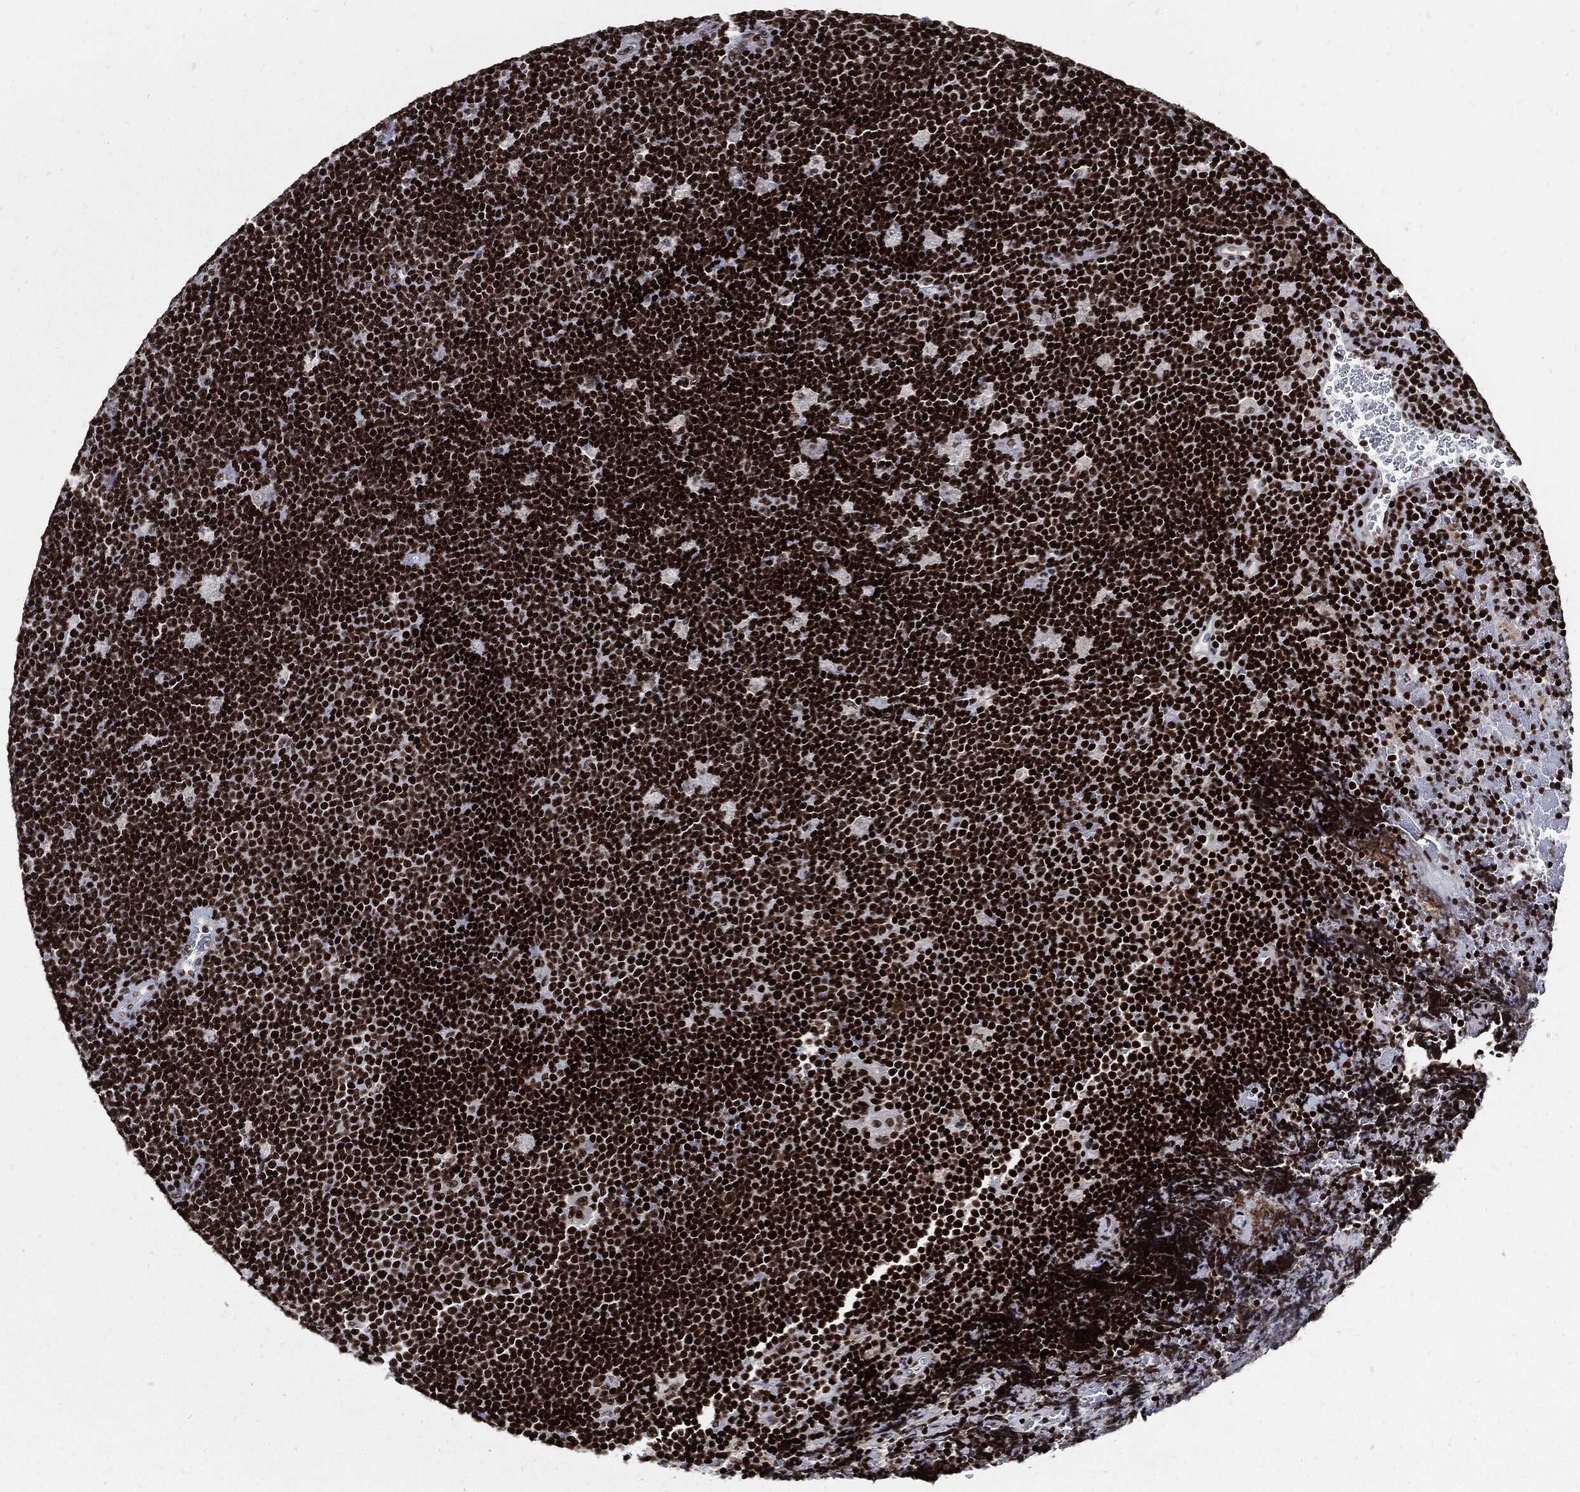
{"staining": {"intensity": "strong", "quantity": ">75%", "location": "nuclear"}, "tissue": "lymphoma", "cell_type": "Tumor cells", "image_type": "cancer", "snomed": [{"axis": "morphology", "description": "Malignant lymphoma, non-Hodgkin's type, Low grade"}, {"axis": "topography", "description": "Brain"}], "caption": "Immunohistochemistry (IHC) (DAB (3,3'-diaminobenzidine)) staining of low-grade malignant lymphoma, non-Hodgkin's type reveals strong nuclear protein staining in approximately >75% of tumor cells.", "gene": "TERF2", "patient": {"sex": "female", "age": 66}}